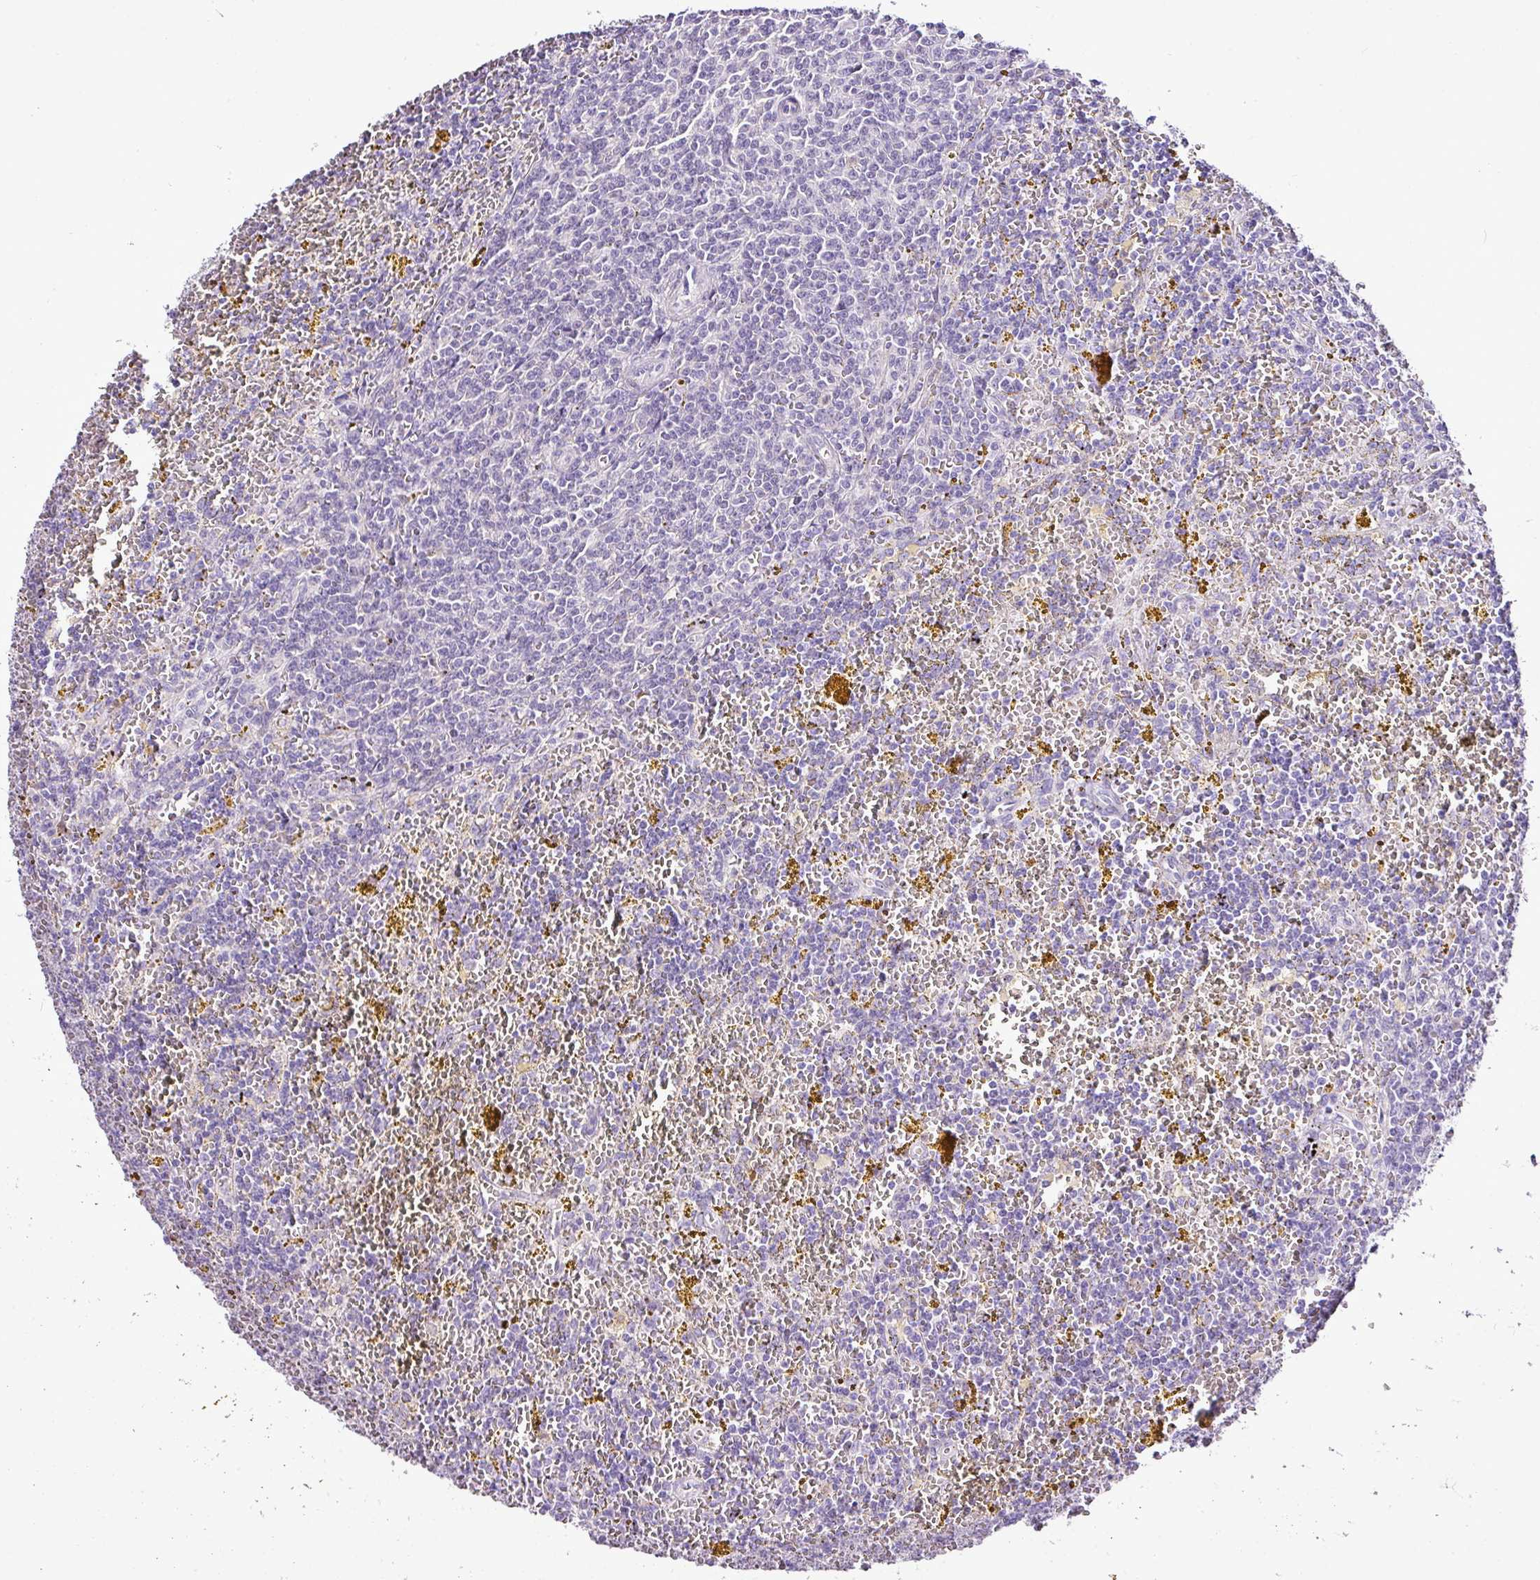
{"staining": {"intensity": "negative", "quantity": "none", "location": "none"}, "tissue": "lymphoma", "cell_type": "Tumor cells", "image_type": "cancer", "snomed": [{"axis": "morphology", "description": "Malignant lymphoma, non-Hodgkin's type, Low grade"}, {"axis": "topography", "description": "Spleen"}, {"axis": "topography", "description": "Lymph node"}], "caption": "Image shows no protein positivity in tumor cells of low-grade malignant lymphoma, non-Hodgkin's type tissue. (DAB (3,3'-diaminobenzidine) immunohistochemistry (IHC), high magnification).", "gene": "ESR1", "patient": {"sex": "female", "age": 66}}